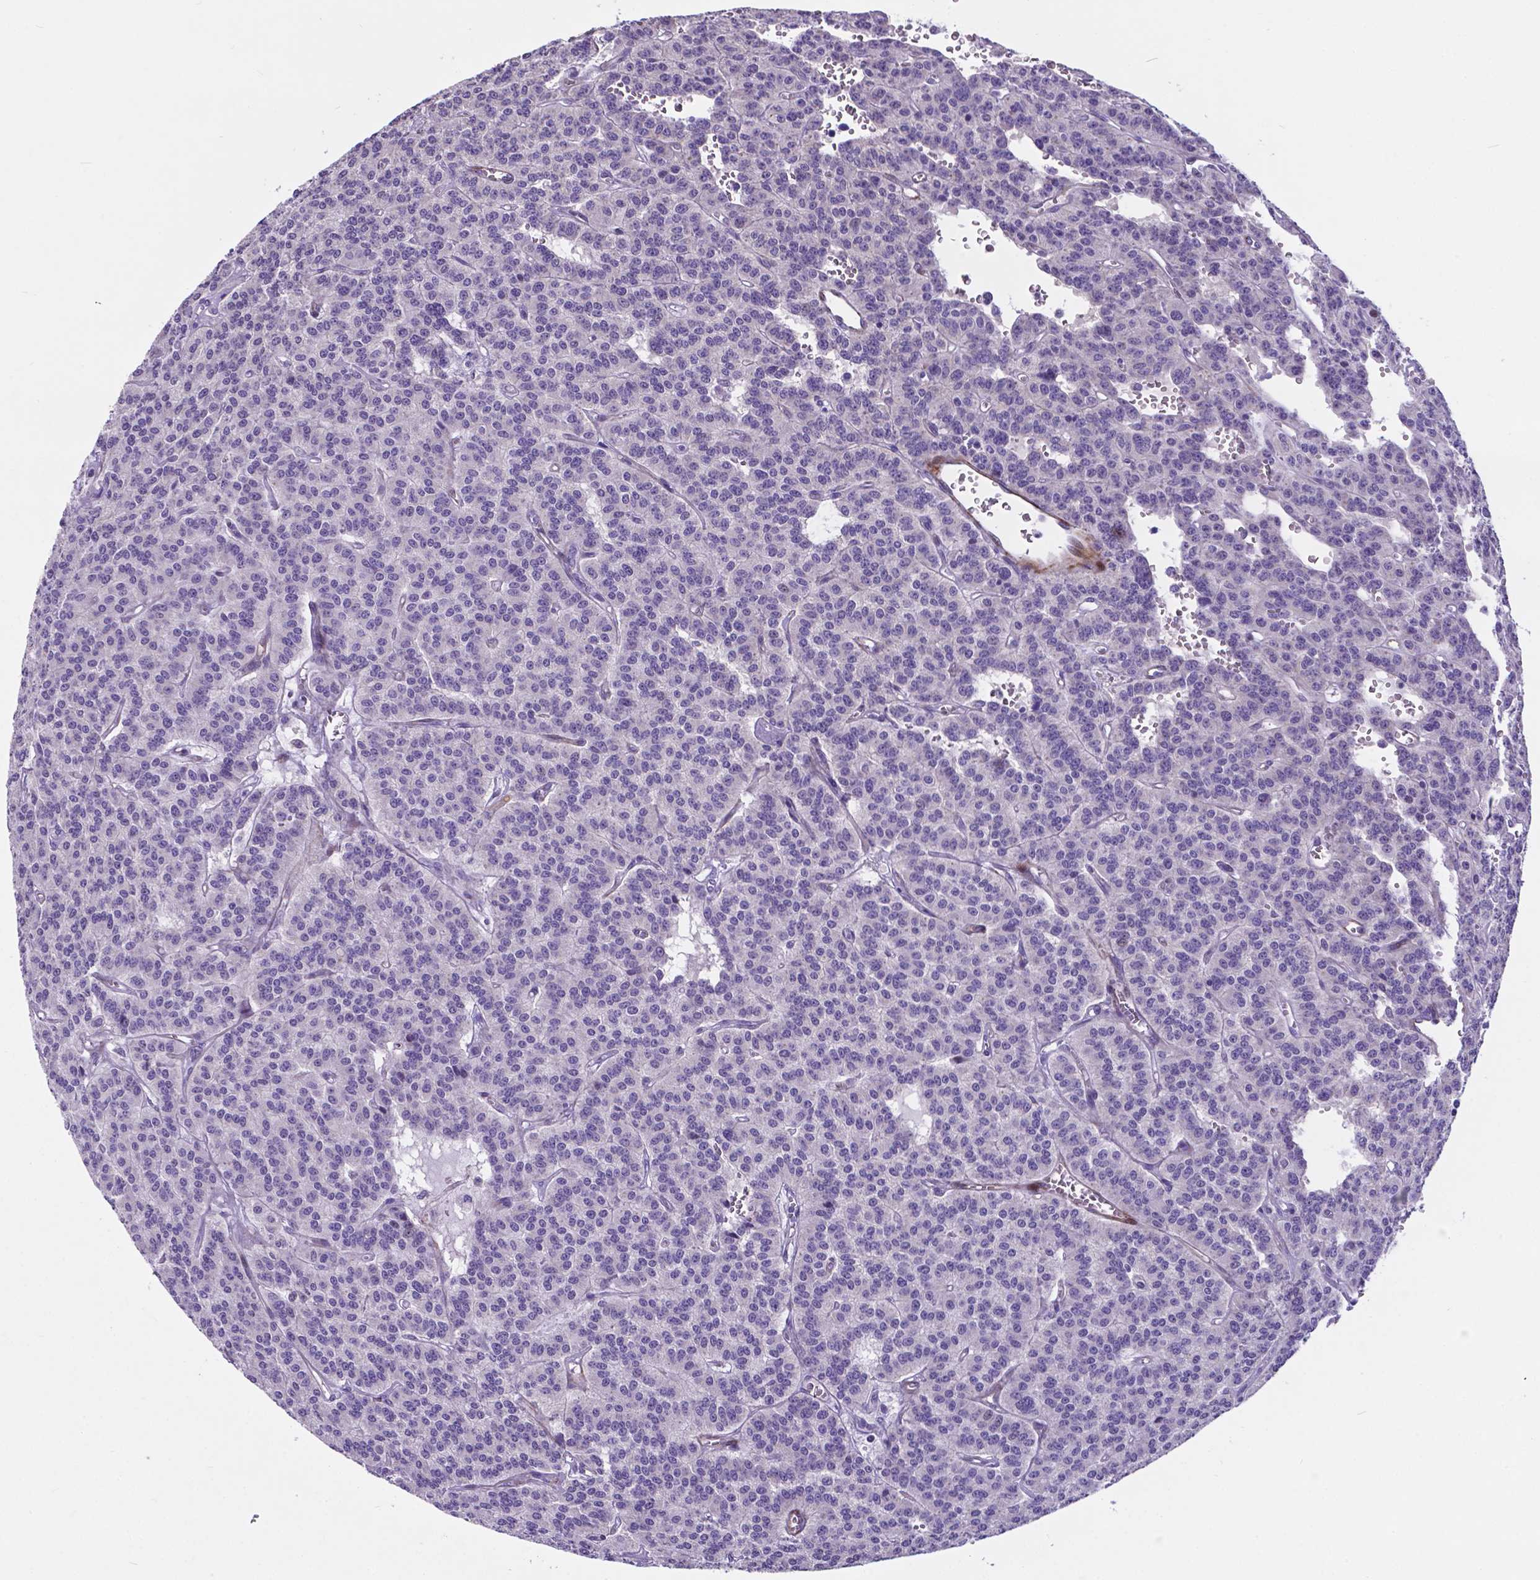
{"staining": {"intensity": "negative", "quantity": "none", "location": "none"}, "tissue": "carcinoid", "cell_type": "Tumor cells", "image_type": "cancer", "snomed": [{"axis": "morphology", "description": "Carcinoid, malignant, NOS"}, {"axis": "topography", "description": "Lung"}], "caption": "This is a micrograph of IHC staining of carcinoid (malignant), which shows no expression in tumor cells.", "gene": "PFKFB4", "patient": {"sex": "female", "age": 71}}